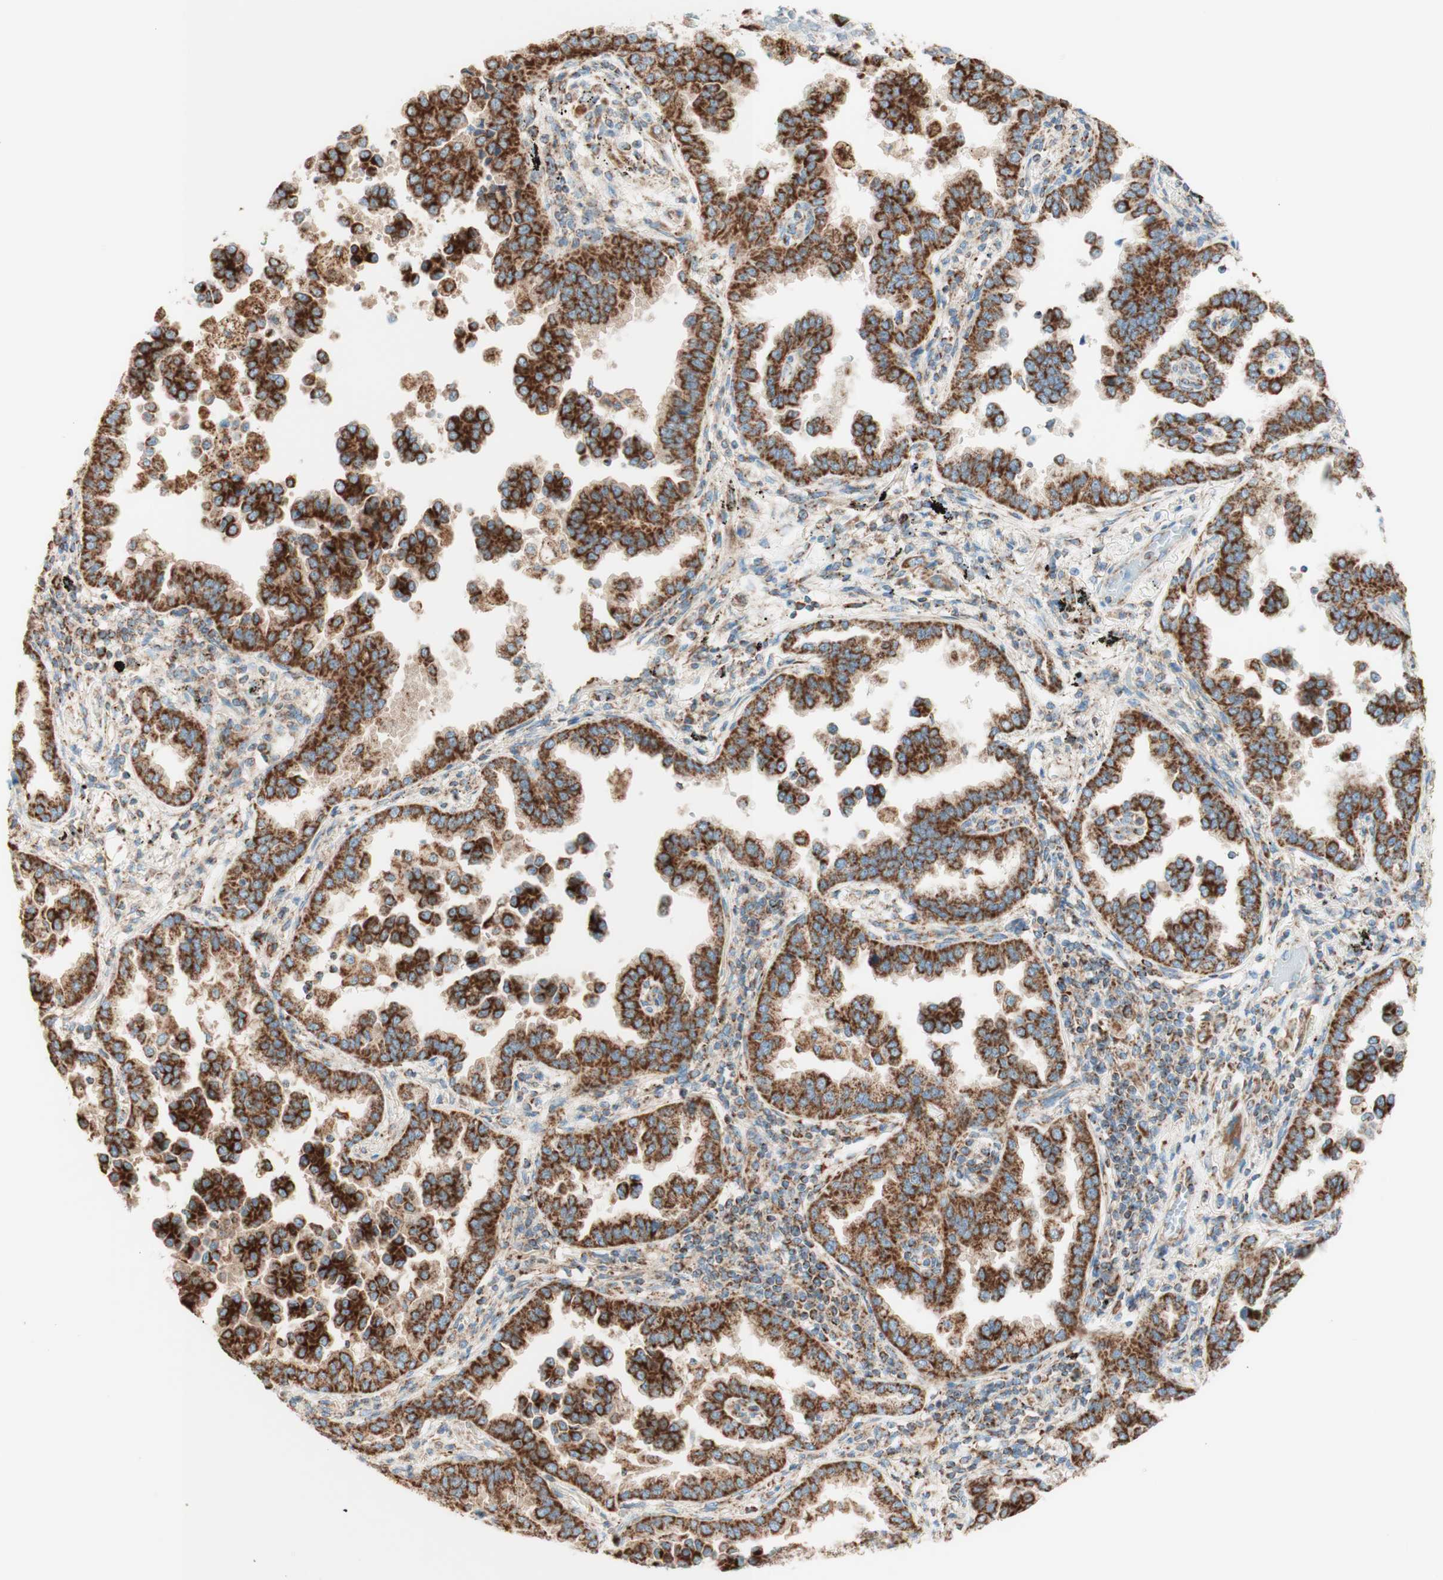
{"staining": {"intensity": "strong", "quantity": ">75%", "location": "cytoplasmic/membranous"}, "tissue": "lung cancer", "cell_type": "Tumor cells", "image_type": "cancer", "snomed": [{"axis": "morphology", "description": "Normal tissue, NOS"}, {"axis": "morphology", "description": "Adenocarcinoma, NOS"}, {"axis": "topography", "description": "Lung"}], "caption": "Tumor cells show high levels of strong cytoplasmic/membranous expression in approximately >75% of cells in lung adenocarcinoma. (IHC, brightfield microscopy, high magnification).", "gene": "TOMM20", "patient": {"sex": "male", "age": 59}}